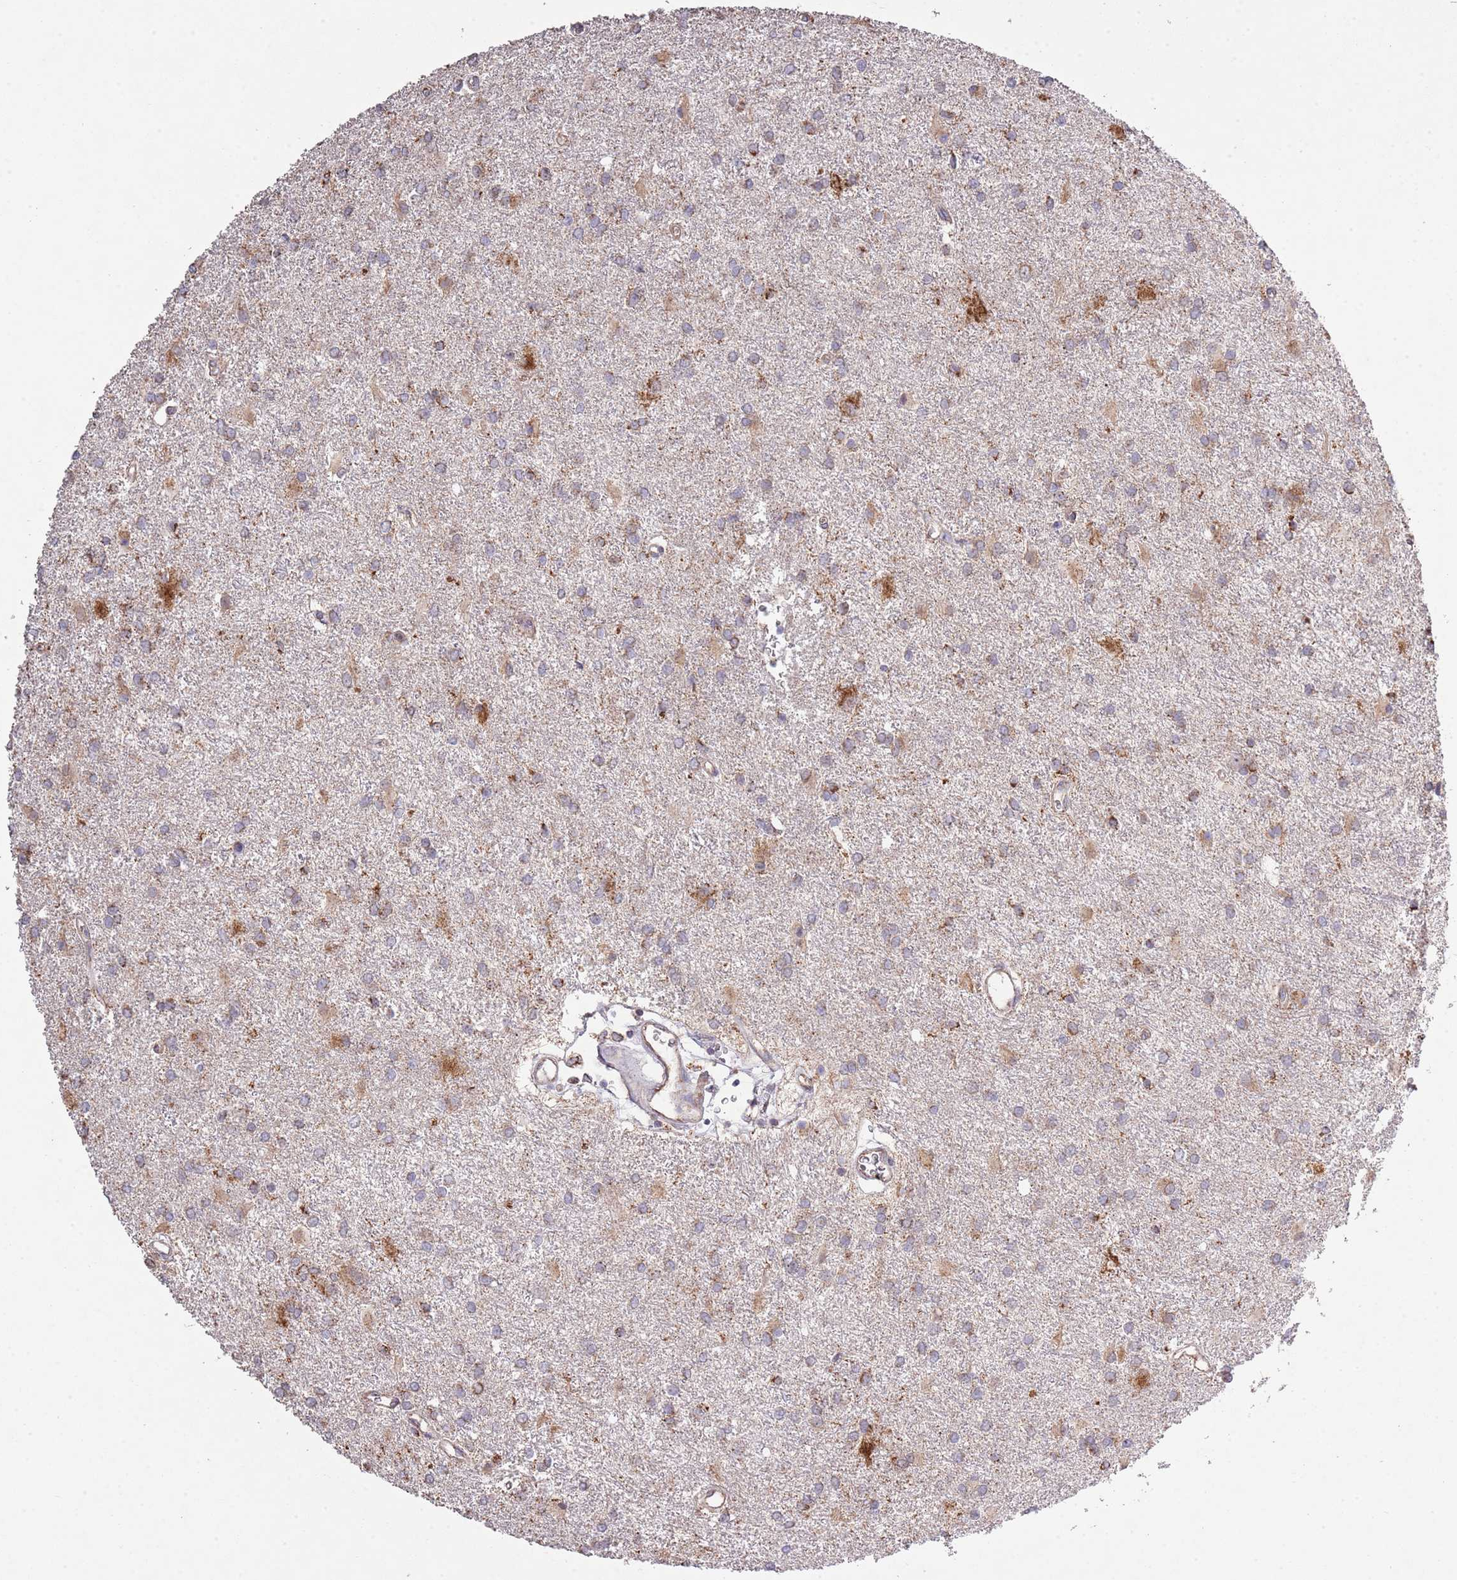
{"staining": {"intensity": "moderate", "quantity": "25%-75%", "location": "cytoplasmic/membranous"}, "tissue": "glioma", "cell_type": "Tumor cells", "image_type": "cancer", "snomed": [{"axis": "morphology", "description": "Glioma, malignant, High grade"}, {"axis": "topography", "description": "Brain"}], "caption": "This photomicrograph reveals immunohistochemistry (IHC) staining of human malignant high-grade glioma, with medium moderate cytoplasmic/membranous staining in approximately 25%-75% of tumor cells.", "gene": "IVD", "patient": {"sex": "female", "age": 50}}